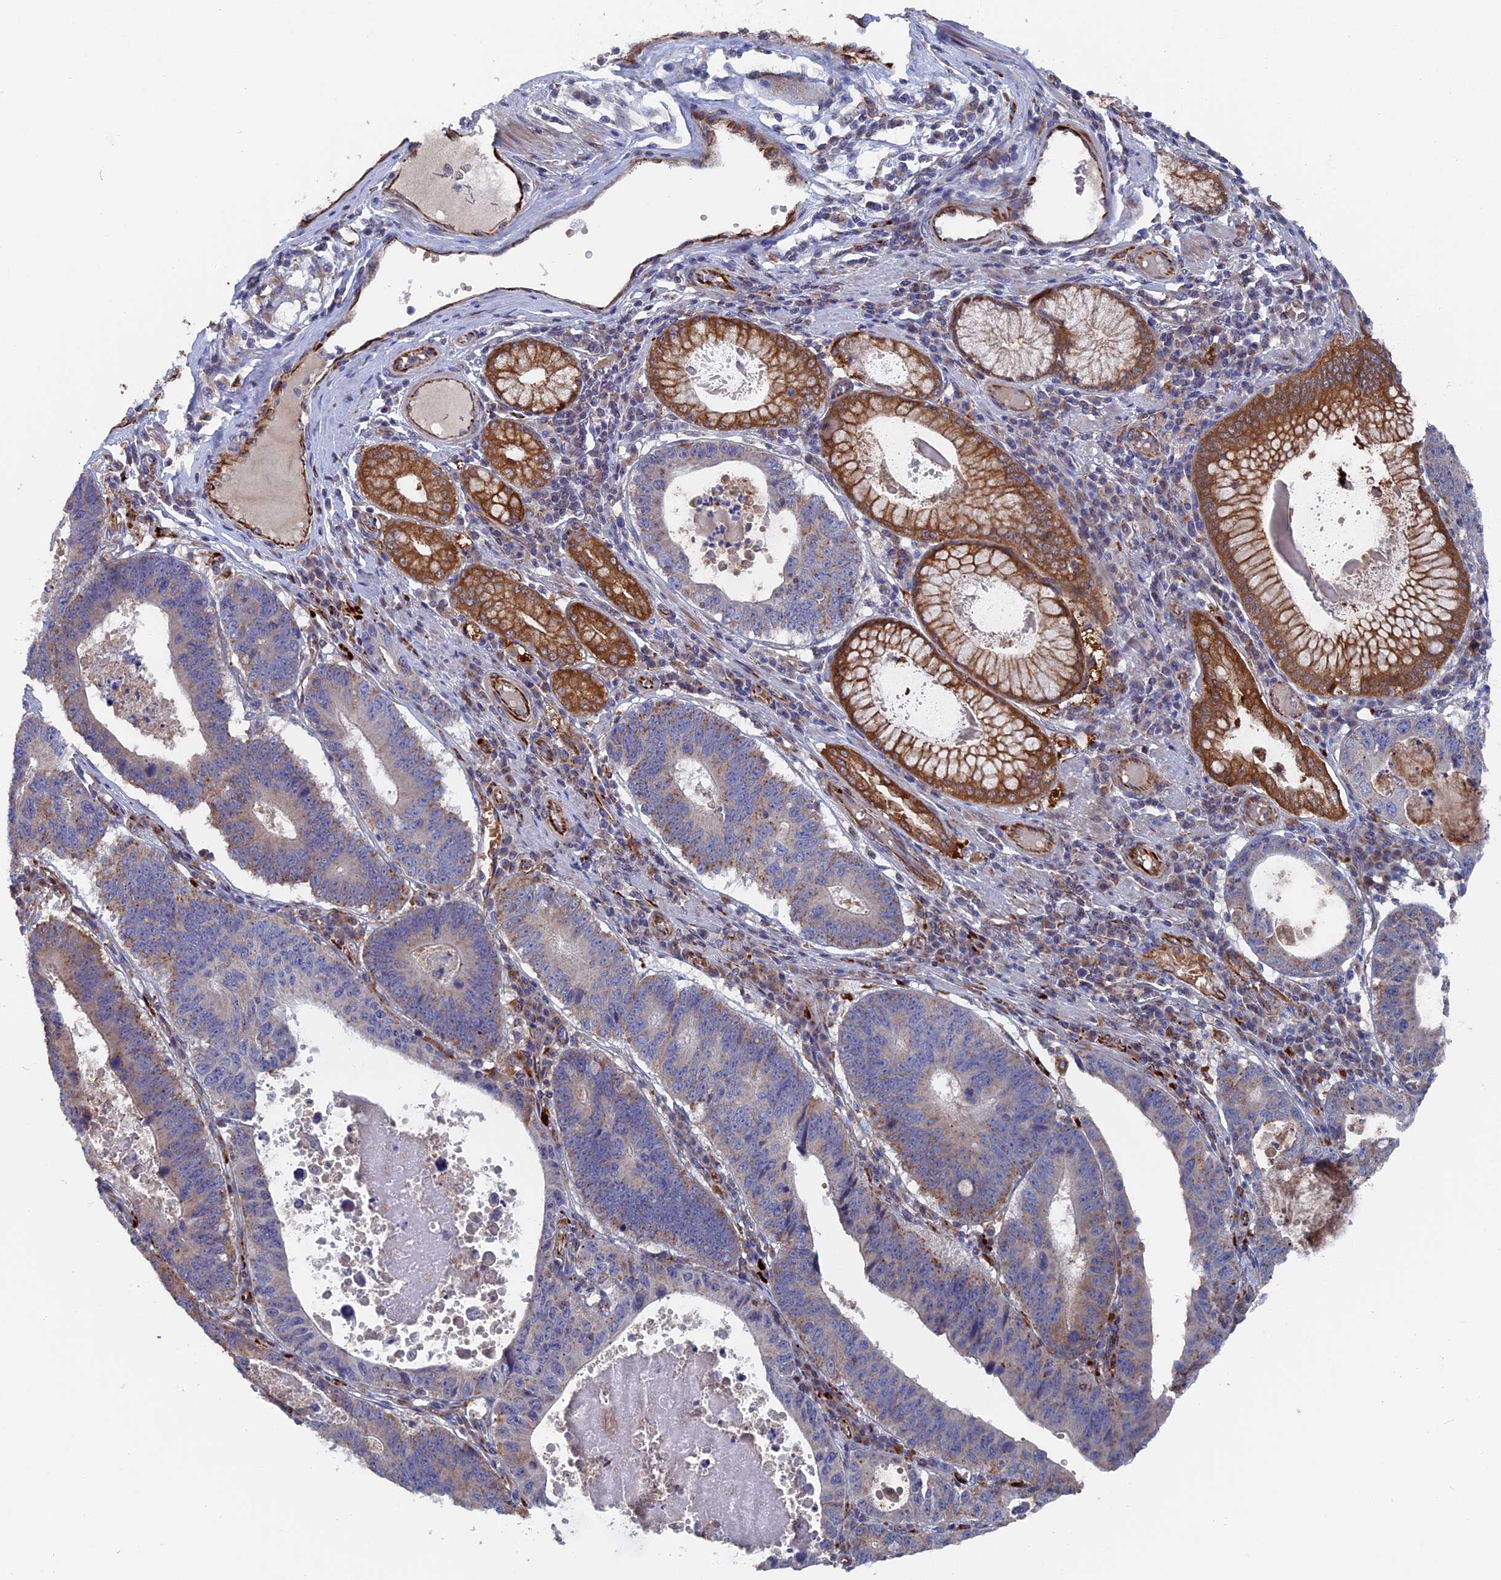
{"staining": {"intensity": "moderate", "quantity": "25%-75%", "location": "cytoplasmic/membranous"}, "tissue": "stomach cancer", "cell_type": "Tumor cells", "image_type": "cancer", "snomed": [{"axis": "morphology", "description": "Adenocarcinoma, NOS"}, {"axis": "topography", "description": "Stomach"}], "caption": "Immunohistochemistry (IHC) photomicrograph of neoplastic tissue: adenocarcinoma (stomach) stained using immunohistochemistry (IHC) exhibits medium levels of moderate protein expression localized specifically in the cytoplasmic/membranous of tumor cells, appearing as a cytoplasmic/membranous brown color.", "gene": "SMG9", "patient": {"sex": "male", "age": 59}}